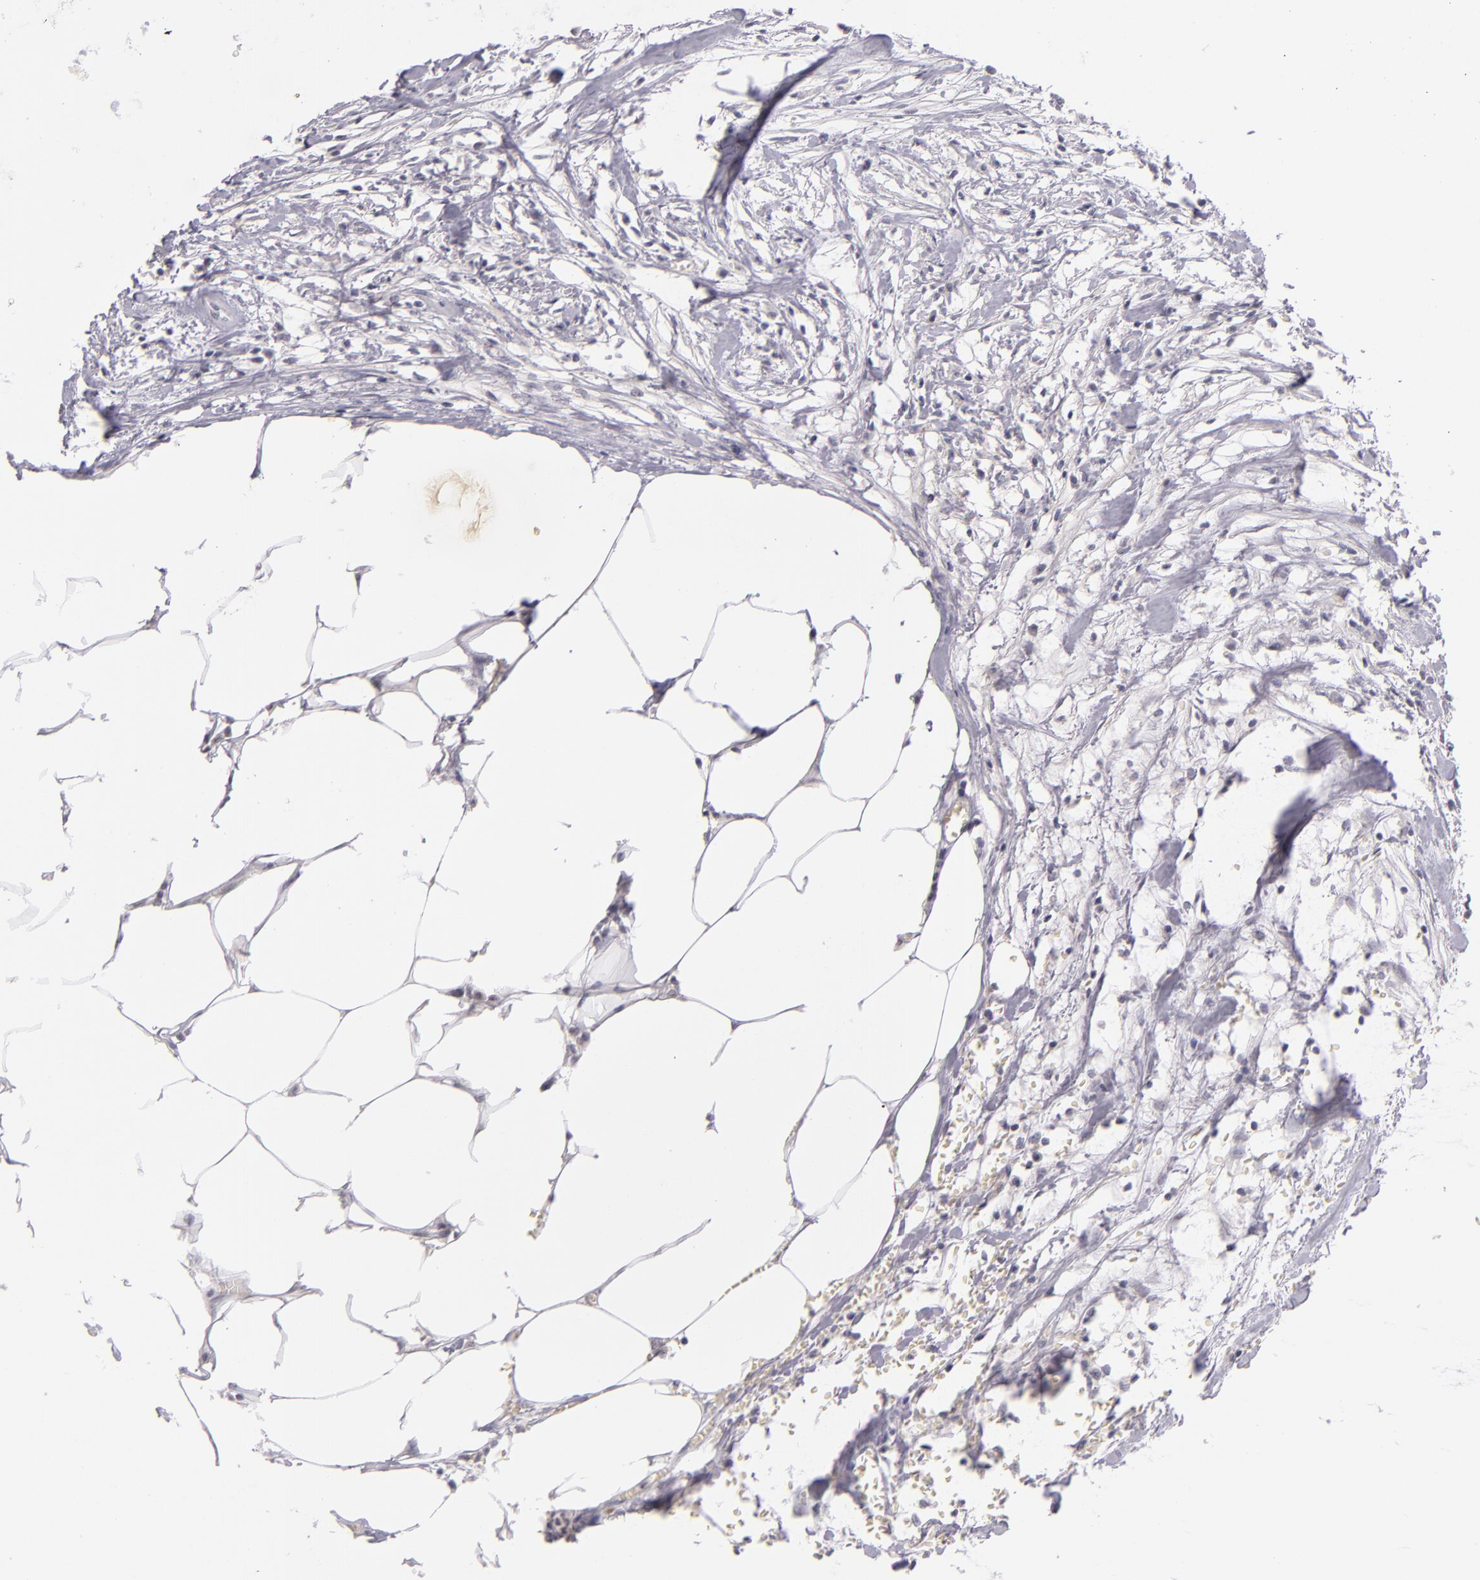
{"staining": {"intensity": "negative", "quantity": "none", "location": "none"}, "tissue": "colorectal cancer", "cell_type": "Tumor cells", "image_type": "cancer", "snomed": [{"axis": "morphology", "description": "Adenocarcinoma, NOS"}, {"axis": "topography", "description": "Colon"}], "caption": "An image of human colorectal cancer is negative for staining in tumor cells.", "gene": "CD40", "patient": {"sex": "male", "age": 55}}